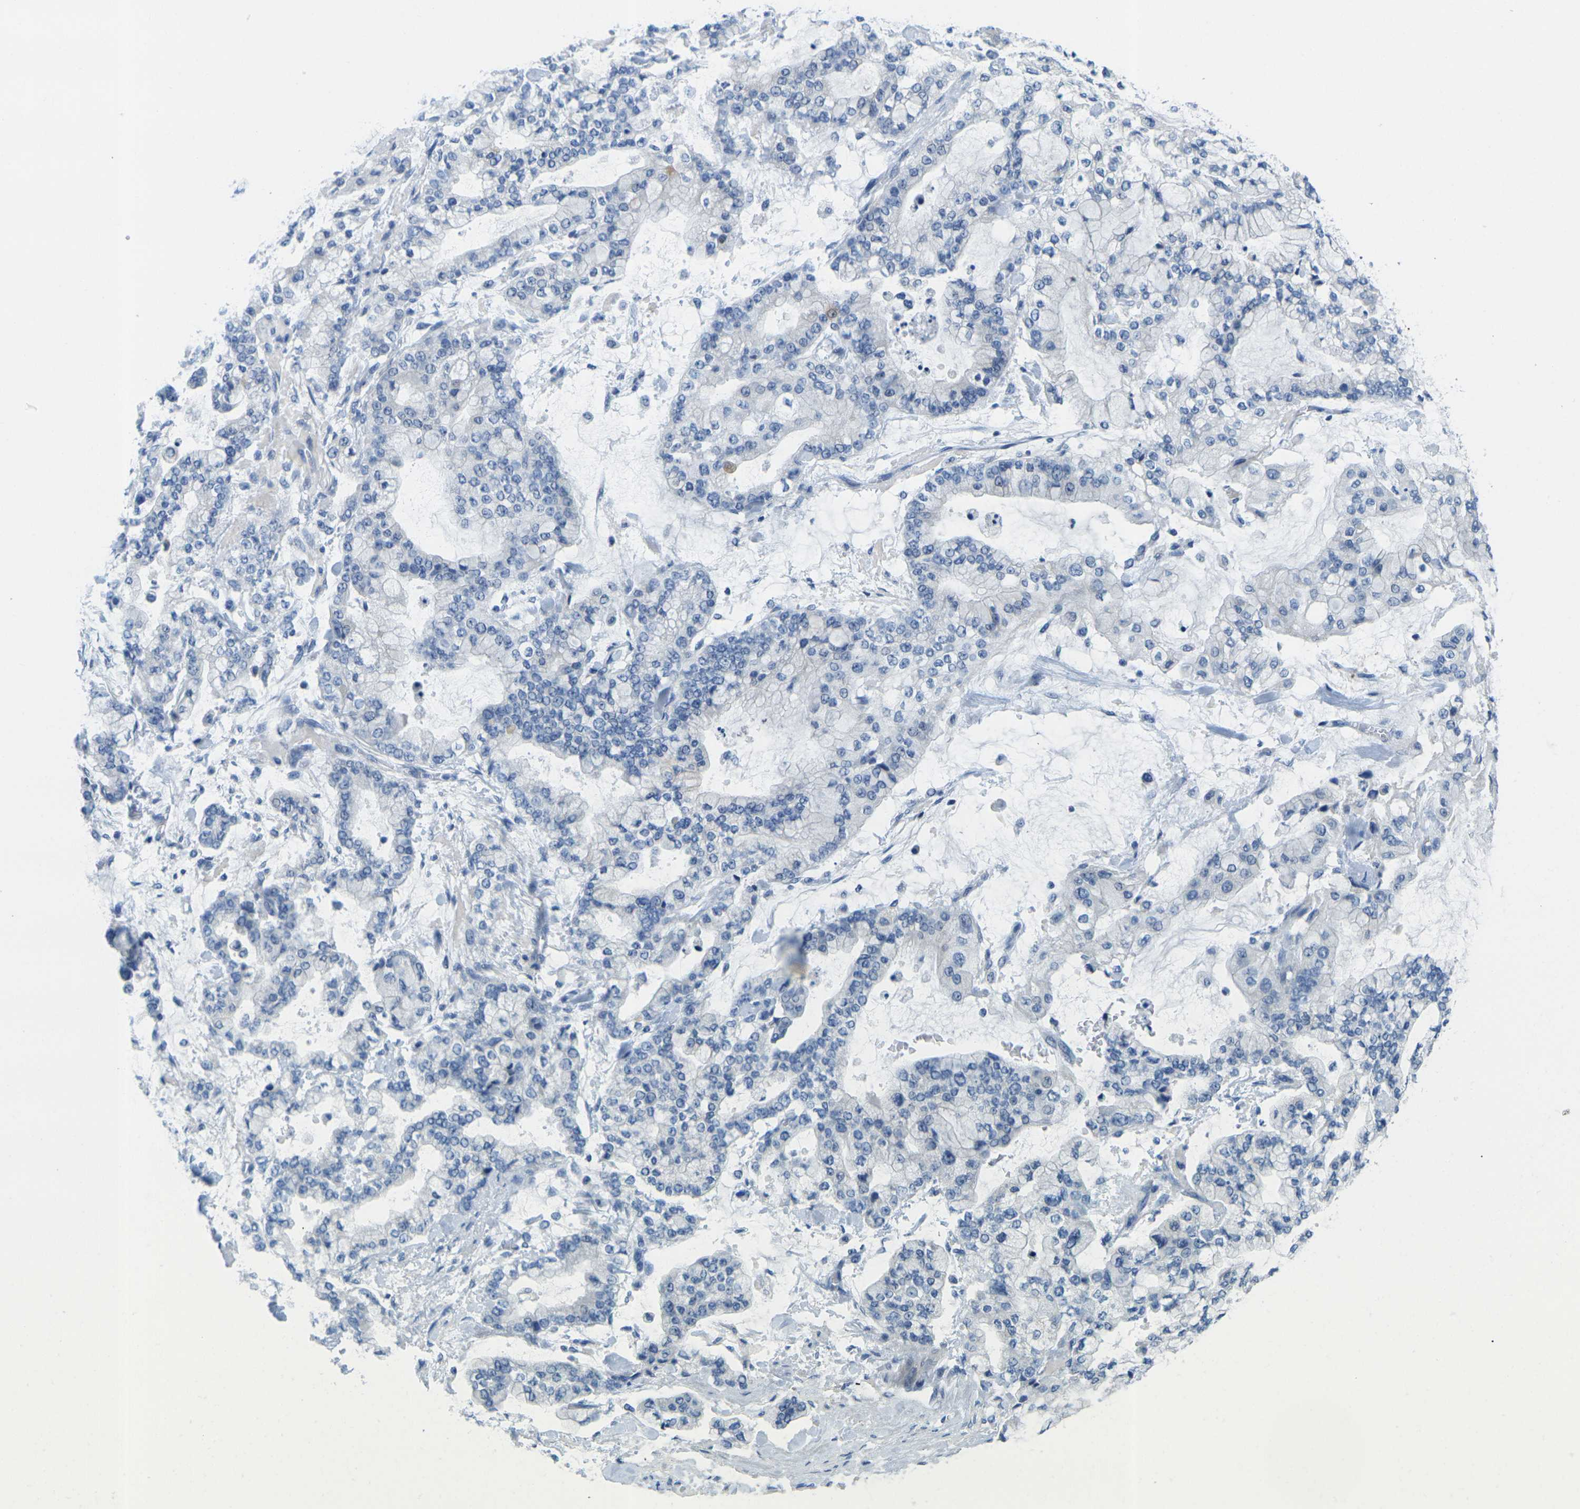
{"staining": {"intensity": "negative", "quantity": "none", "location": "none"}, "tissue": "stomach cancer", "cell_type": "Tumor cells", "image_type": "cancer", "snomed": [{"axis": "morphology", "description": "Normal tissue, NOS"}, {"axis": "morphology", "description": "Adenocarcinoma, NOS"}, {"axis": "topography", "description": "Stomach, upper"}, {"axis": "topography", "description": "Stomach"}], "caption": "IHC micrograph of stomach cancer stained for a protein (brown), which demonstrates no positivity in tumor cells.", "gene": "GPR15", "patient": {"sex": "male", "age": 76}}